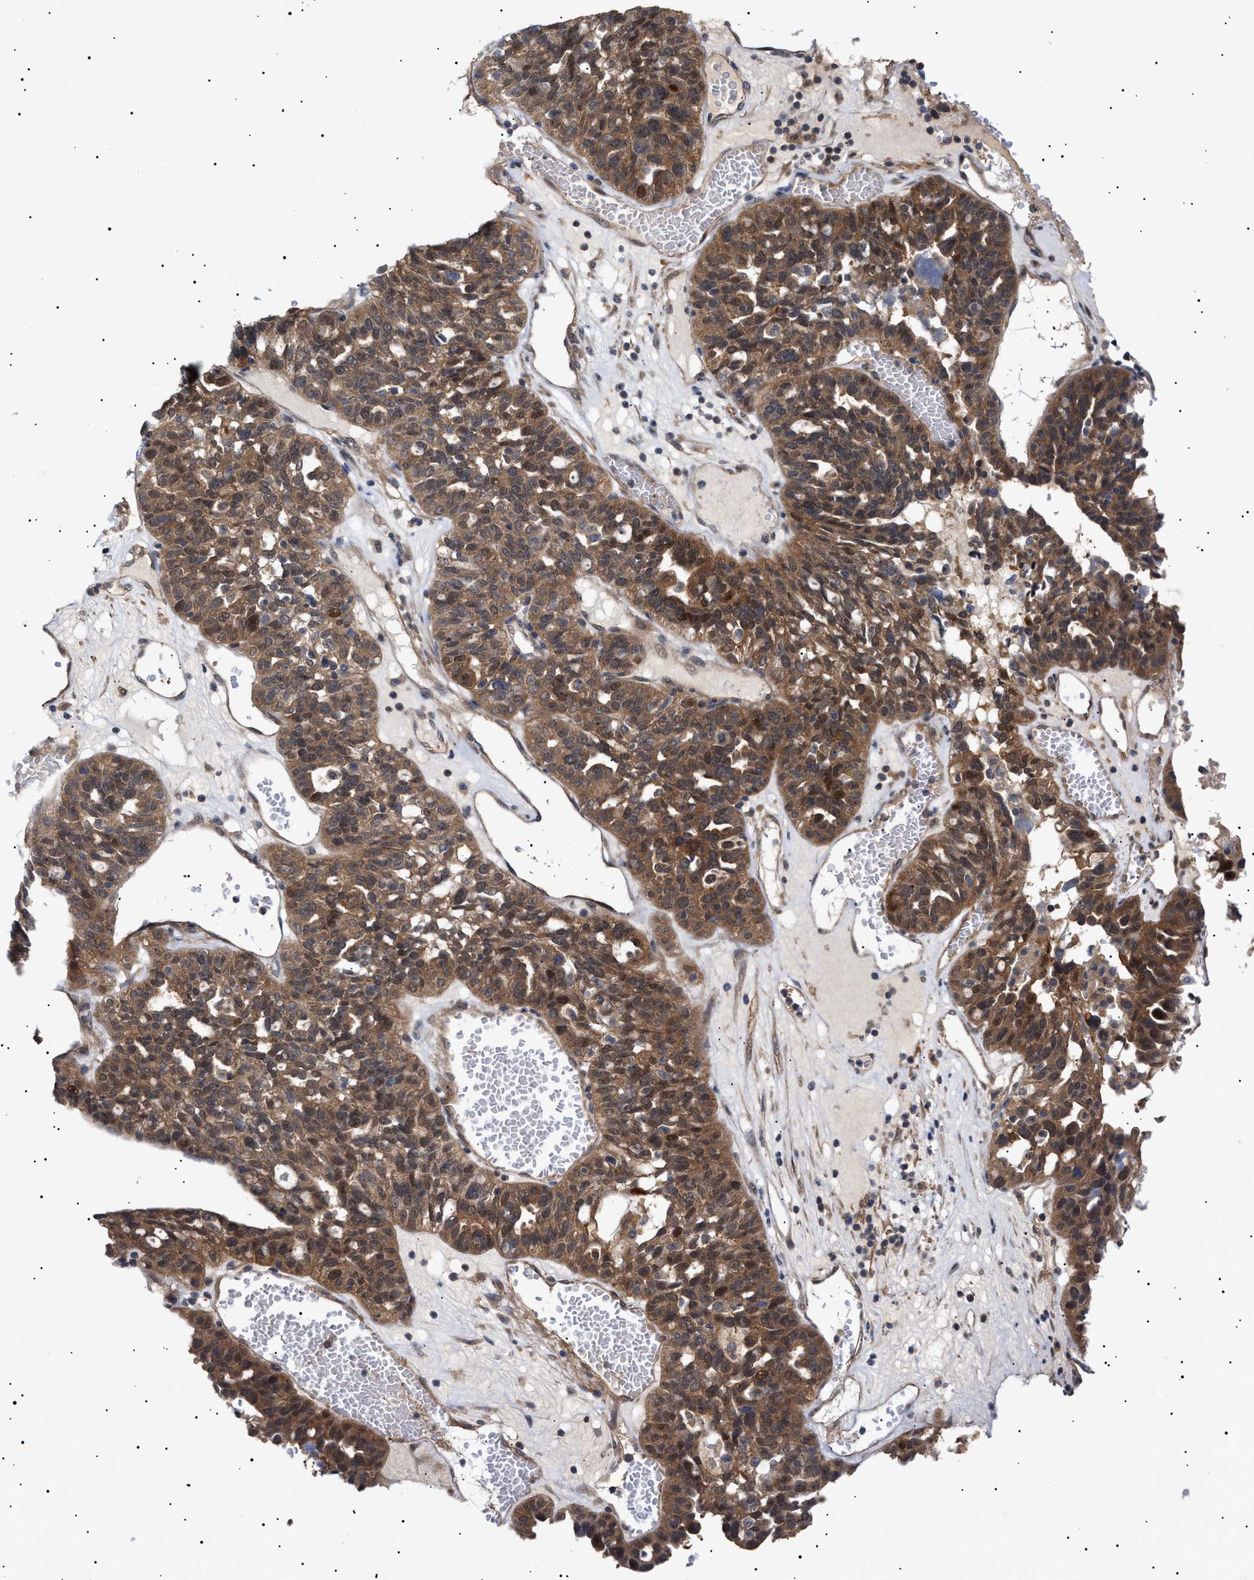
{"staining": {"intensity": "moderate", "quantity": ">75%", "location": "cytoplasmic/membranous"}, "tissue": "ovarian cancer", "cell_type": "Tumor cells", "image_type": "cancer", "snomed": [{"axis": "morphology", "description": "Cystadenocarcinoma, serous, NOS"}, {"axis": "topography", "description": "Ovary"}], "caption": "DAB (3,3'-diaminobenzidine) immunohistochemical staining of serous cystadenocarcinoma (ovarian) shows moderate cytoplasmic/membranous protein expression in approximately >75% of tumor cells.", "gene": "NPLOC4", "patient": {"sex": "female", "age": 59}}